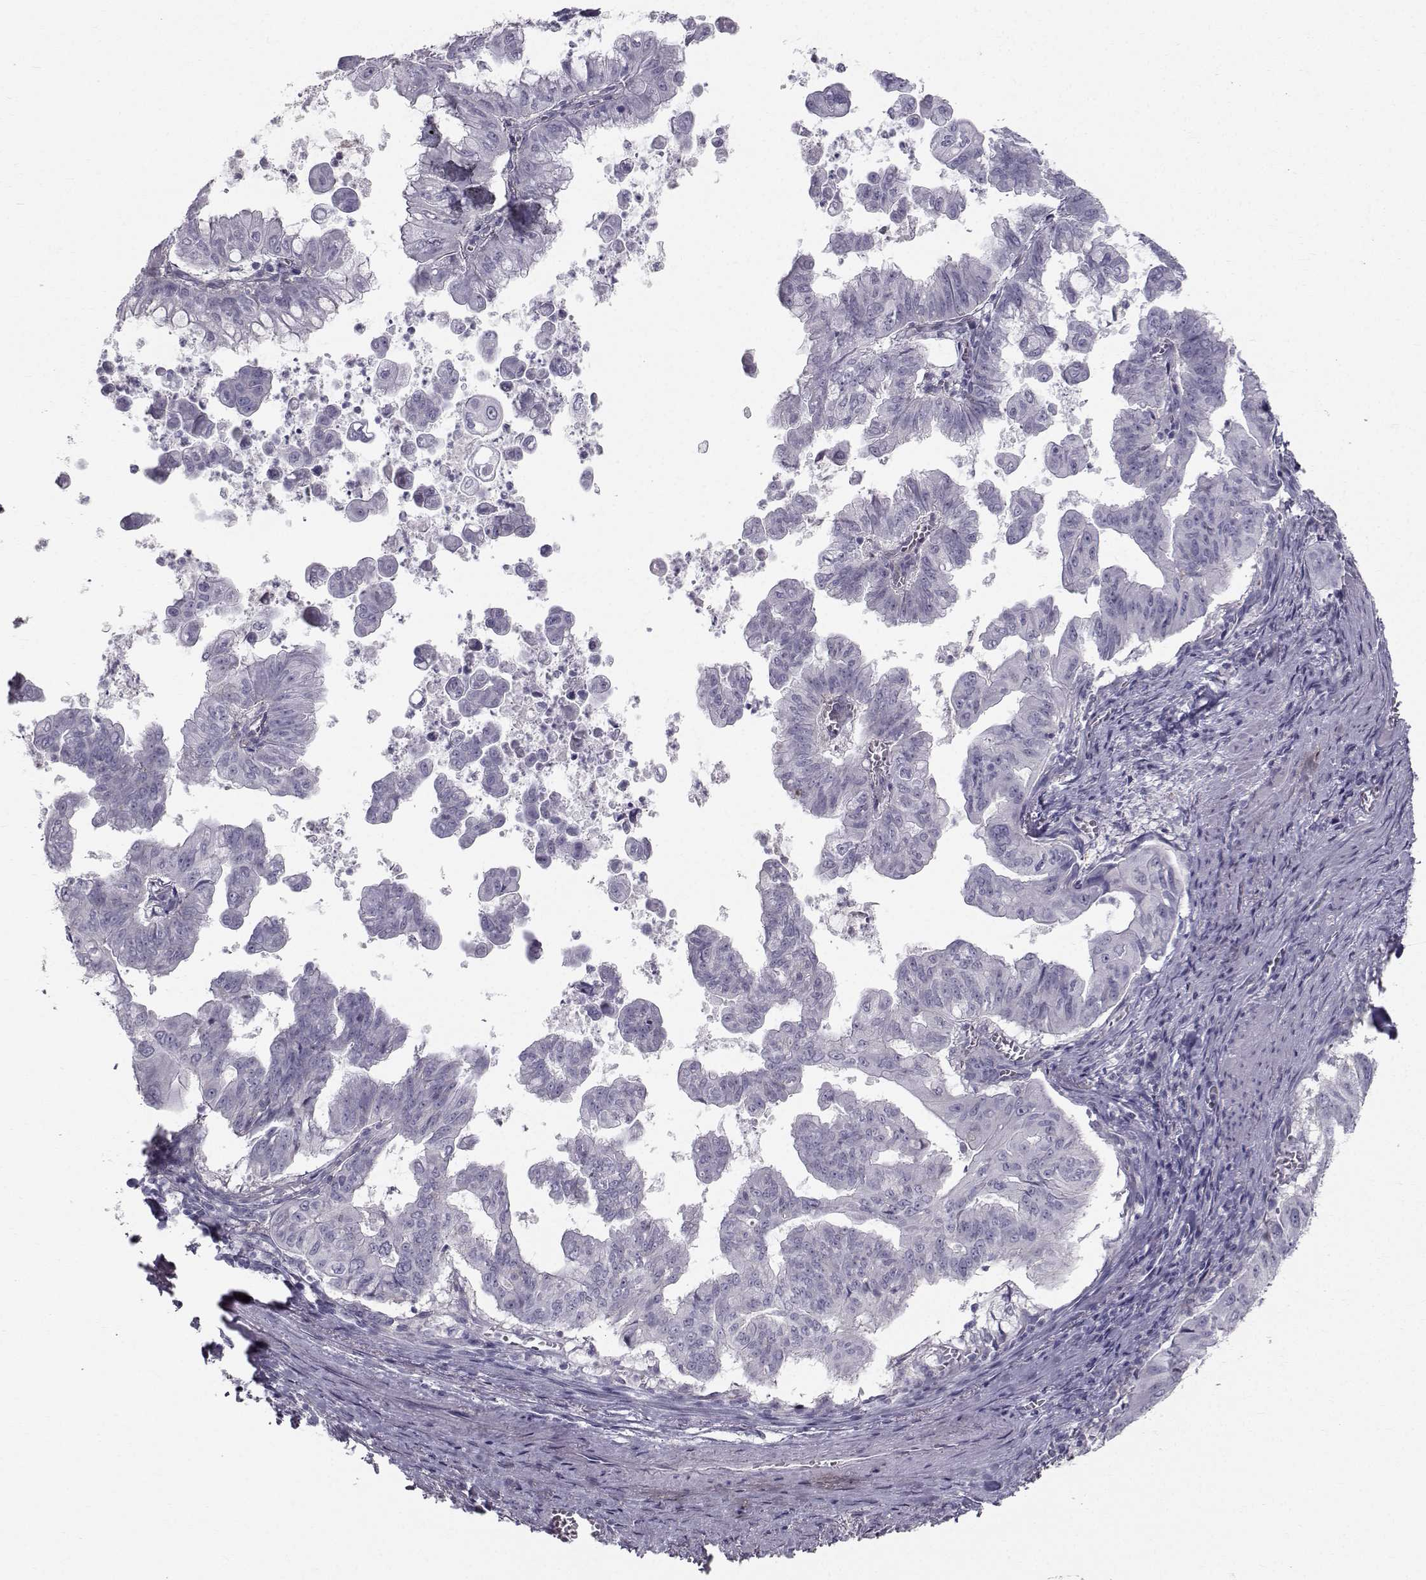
{"staining": {"intensity": "negative", "quantity": "none", "location": "none"}, "tissue": "stomach cancer", "cell_type": "Tumor cells", "image_type": "cancer", "snomed": [{"axis": "morphology", "description": "Adenocarcinoma, NOS"}, {"axis": "topography", "description": "Stomach, upper"}], "caption": "Immunohistochemistry (IHC) of human stomach cancer (adenocarcinoma) shows no expression in tumor cells.", "gene": "SPDYE4", "patient": {"sex": "male", "age": 80}}